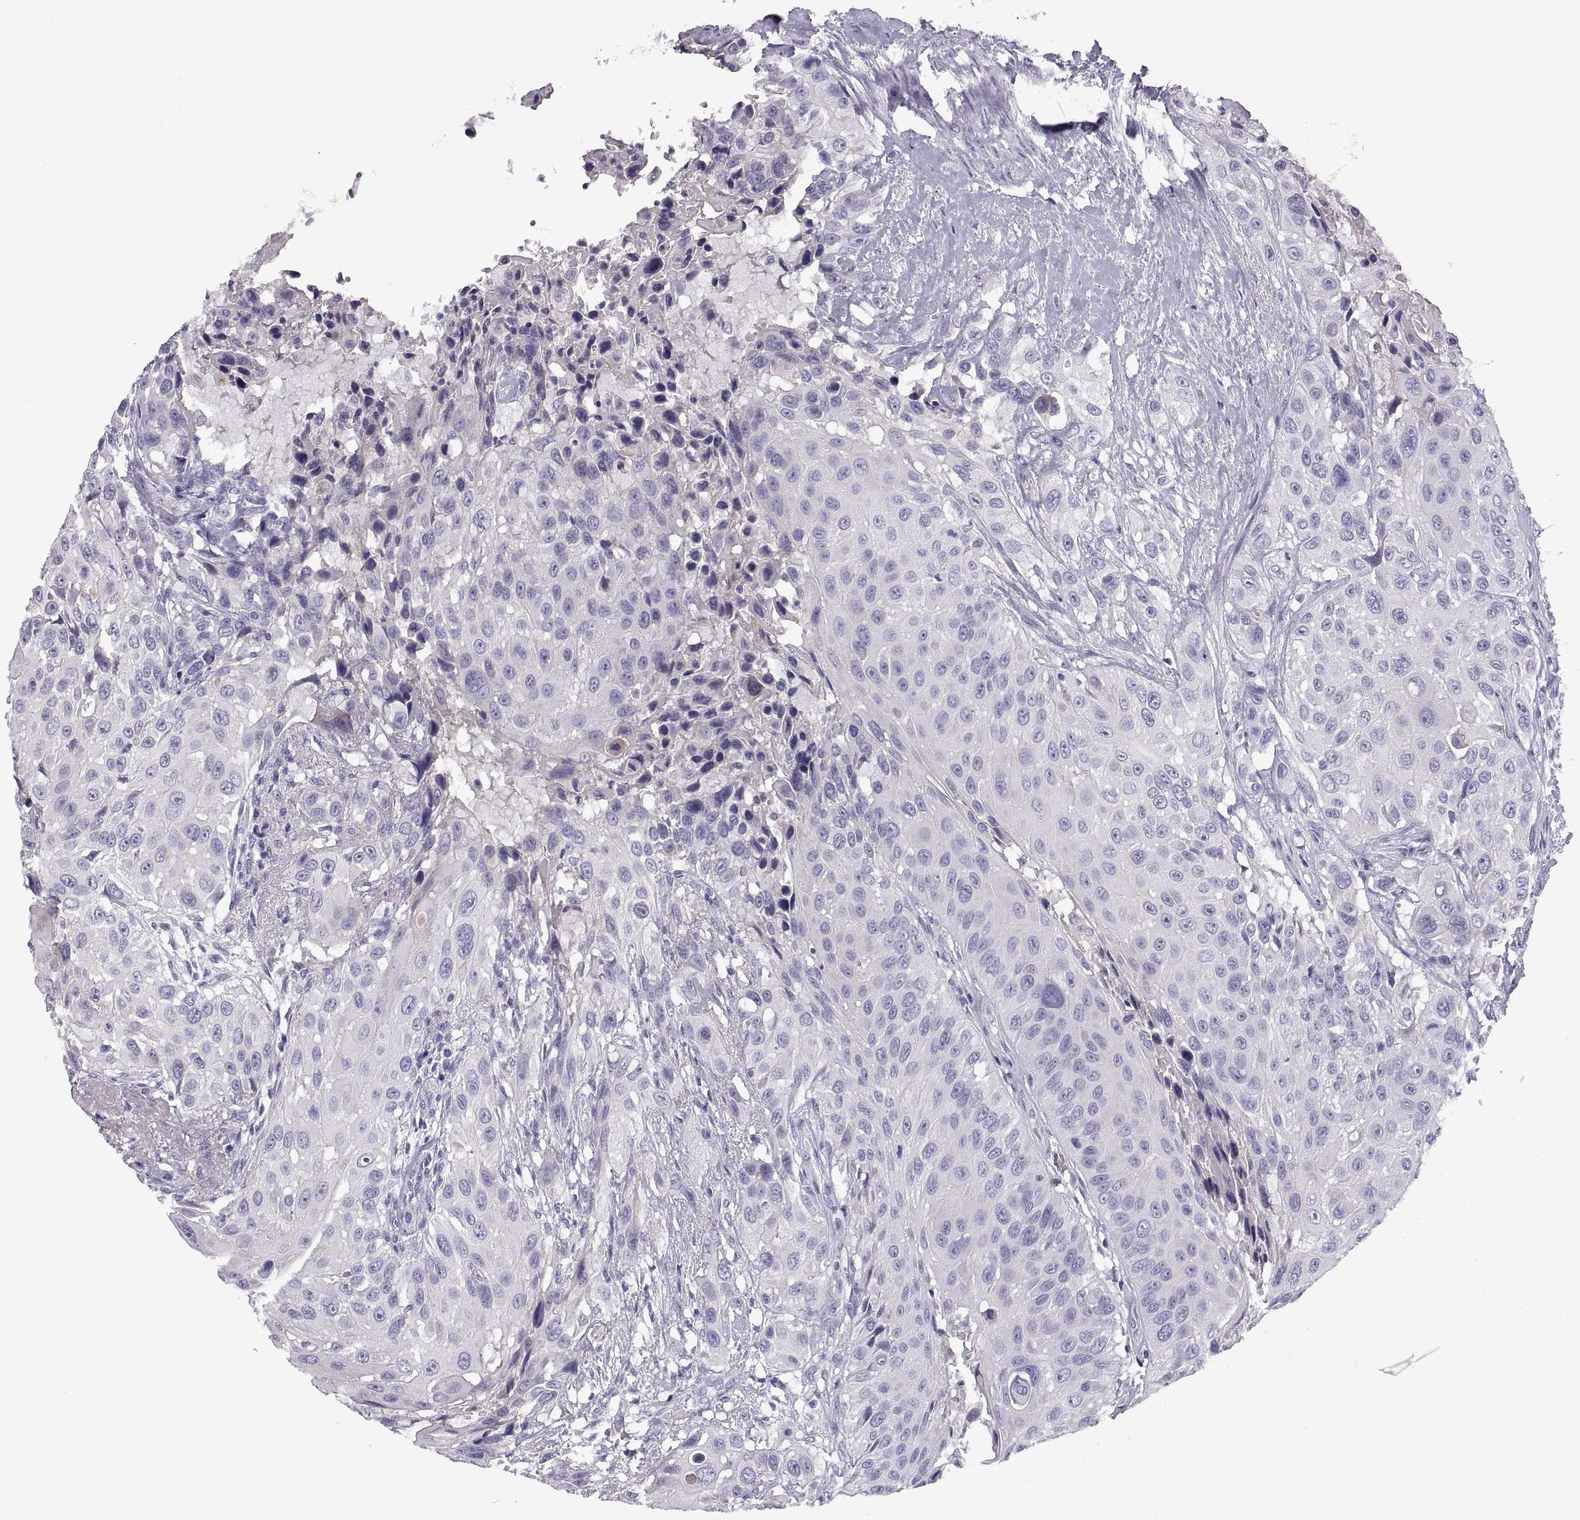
{"staining": {"intensity": "negative", "quantity": "none", "location": "none"}, "tissue": "urothelial cancer", "cell_type": "Tumor cells", "image_type": "cancer", "snomed": [{"axis": "morphology", "description": "Urothelial carcinoma, NOS"}, {"axis": "topography", "description": "Urinary bladder"}], "caption": "A micrograph of urothelial cancer stained for a protein shows no brown staining in tumor cells. (Stains: DAB (3,3'-diaminobenzidine) immunohistochemistry with hematoxylin counter stain, Microscopy: brightfield microscopy at high magnification).", "gene": "CRYBB3", "patient": {"sex": "male", "age": 55}}